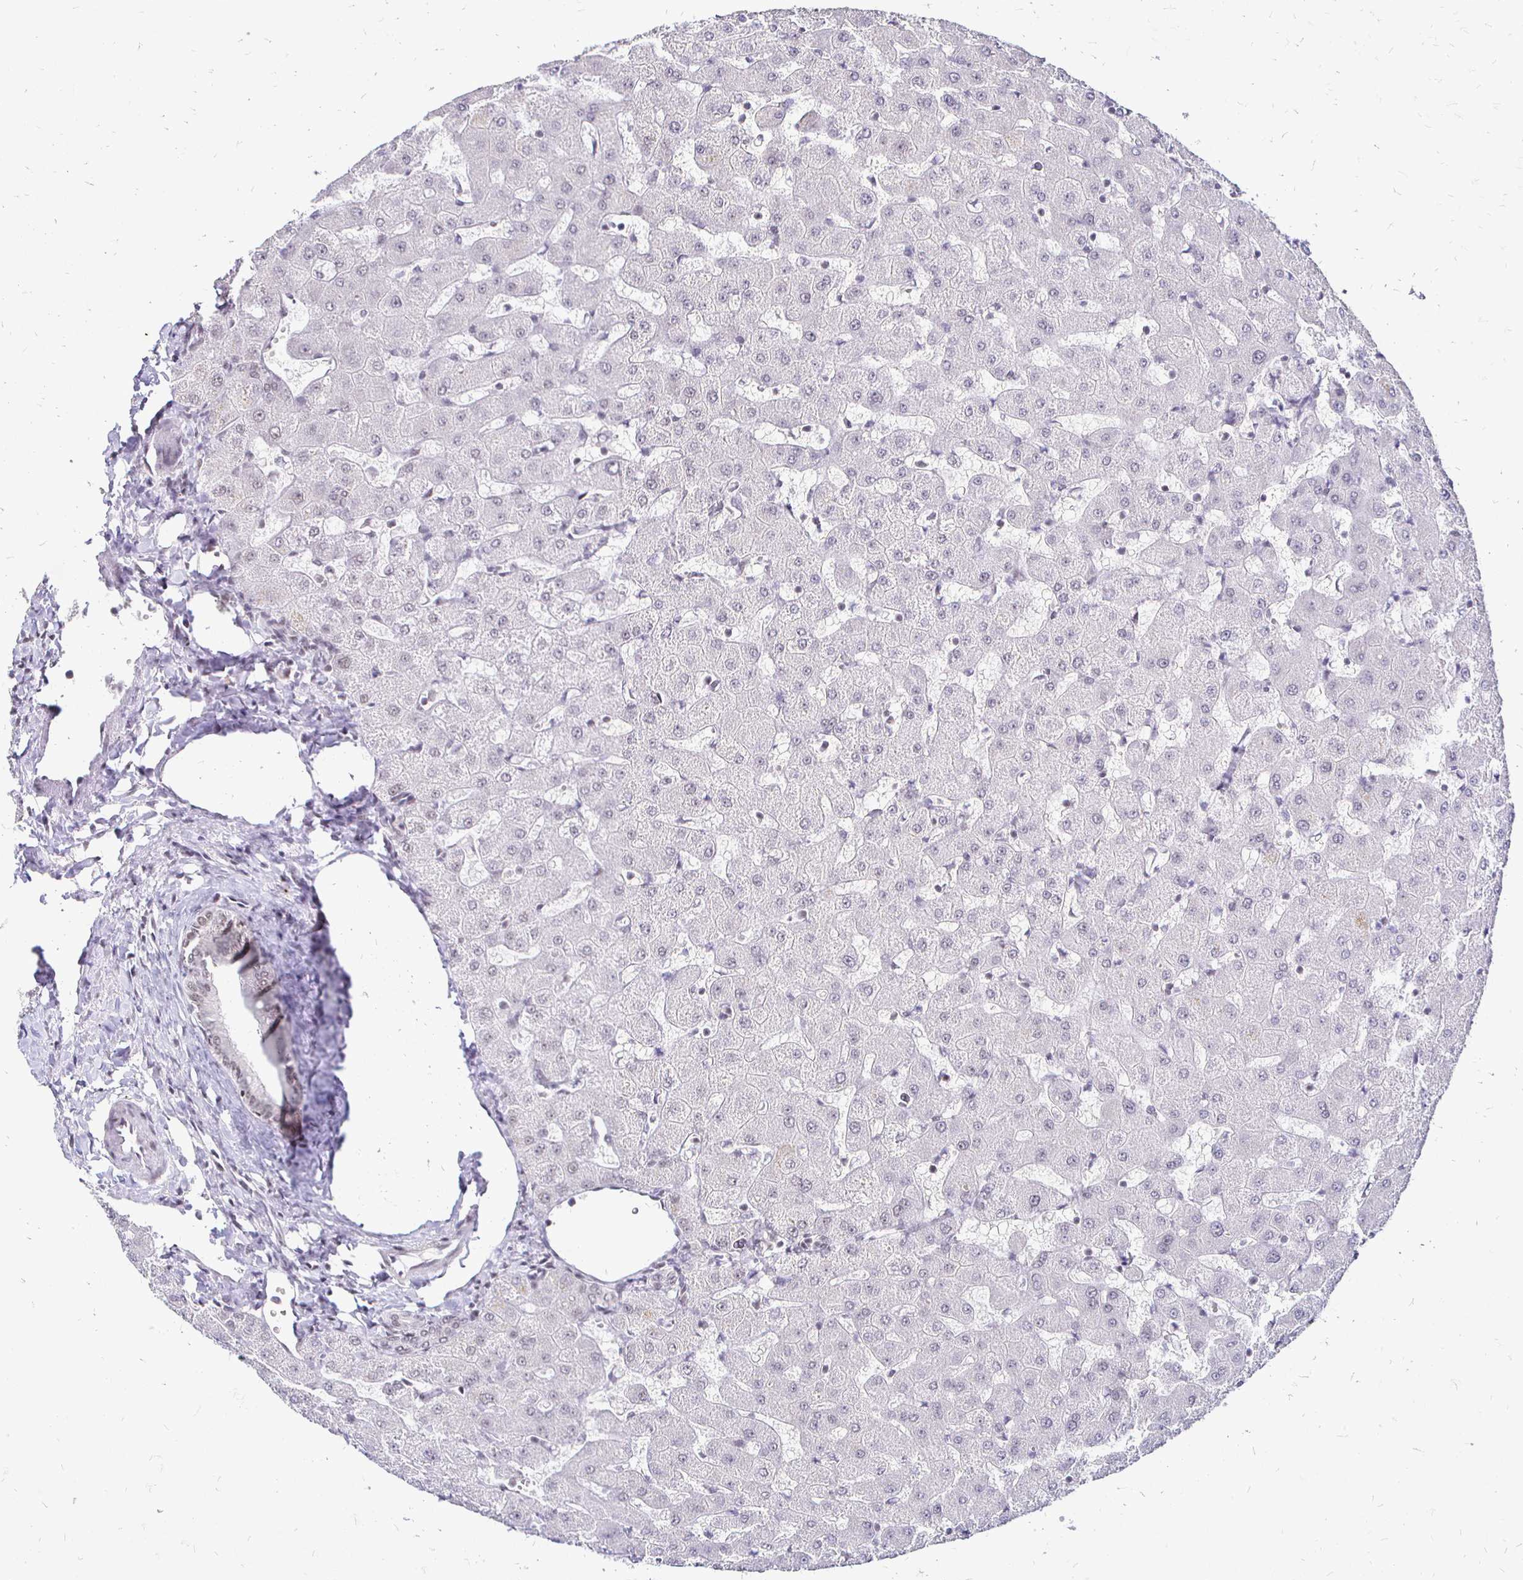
{"staining": {"intensity": "negative", "quantity": "none", "location": "none"}, "tissue": "liver", "cell_type": "Cholangiocytes", "image_type": "normal", "snomed": [{"axis": "morphology", "description": "Normal tissue, NOS"}, {"axis": "topography", "description": "Liver"}], "caption": "Immunohistochemical staining of benign human liver shows no significant expression in cholangiocytes. (Stains: DAB IHC with hematoxylin counter stain, Microscopy: brightfield microscopy at high magnification).", "gene": "SIN3A", "patient": {"sex": "female", "age": 63}}